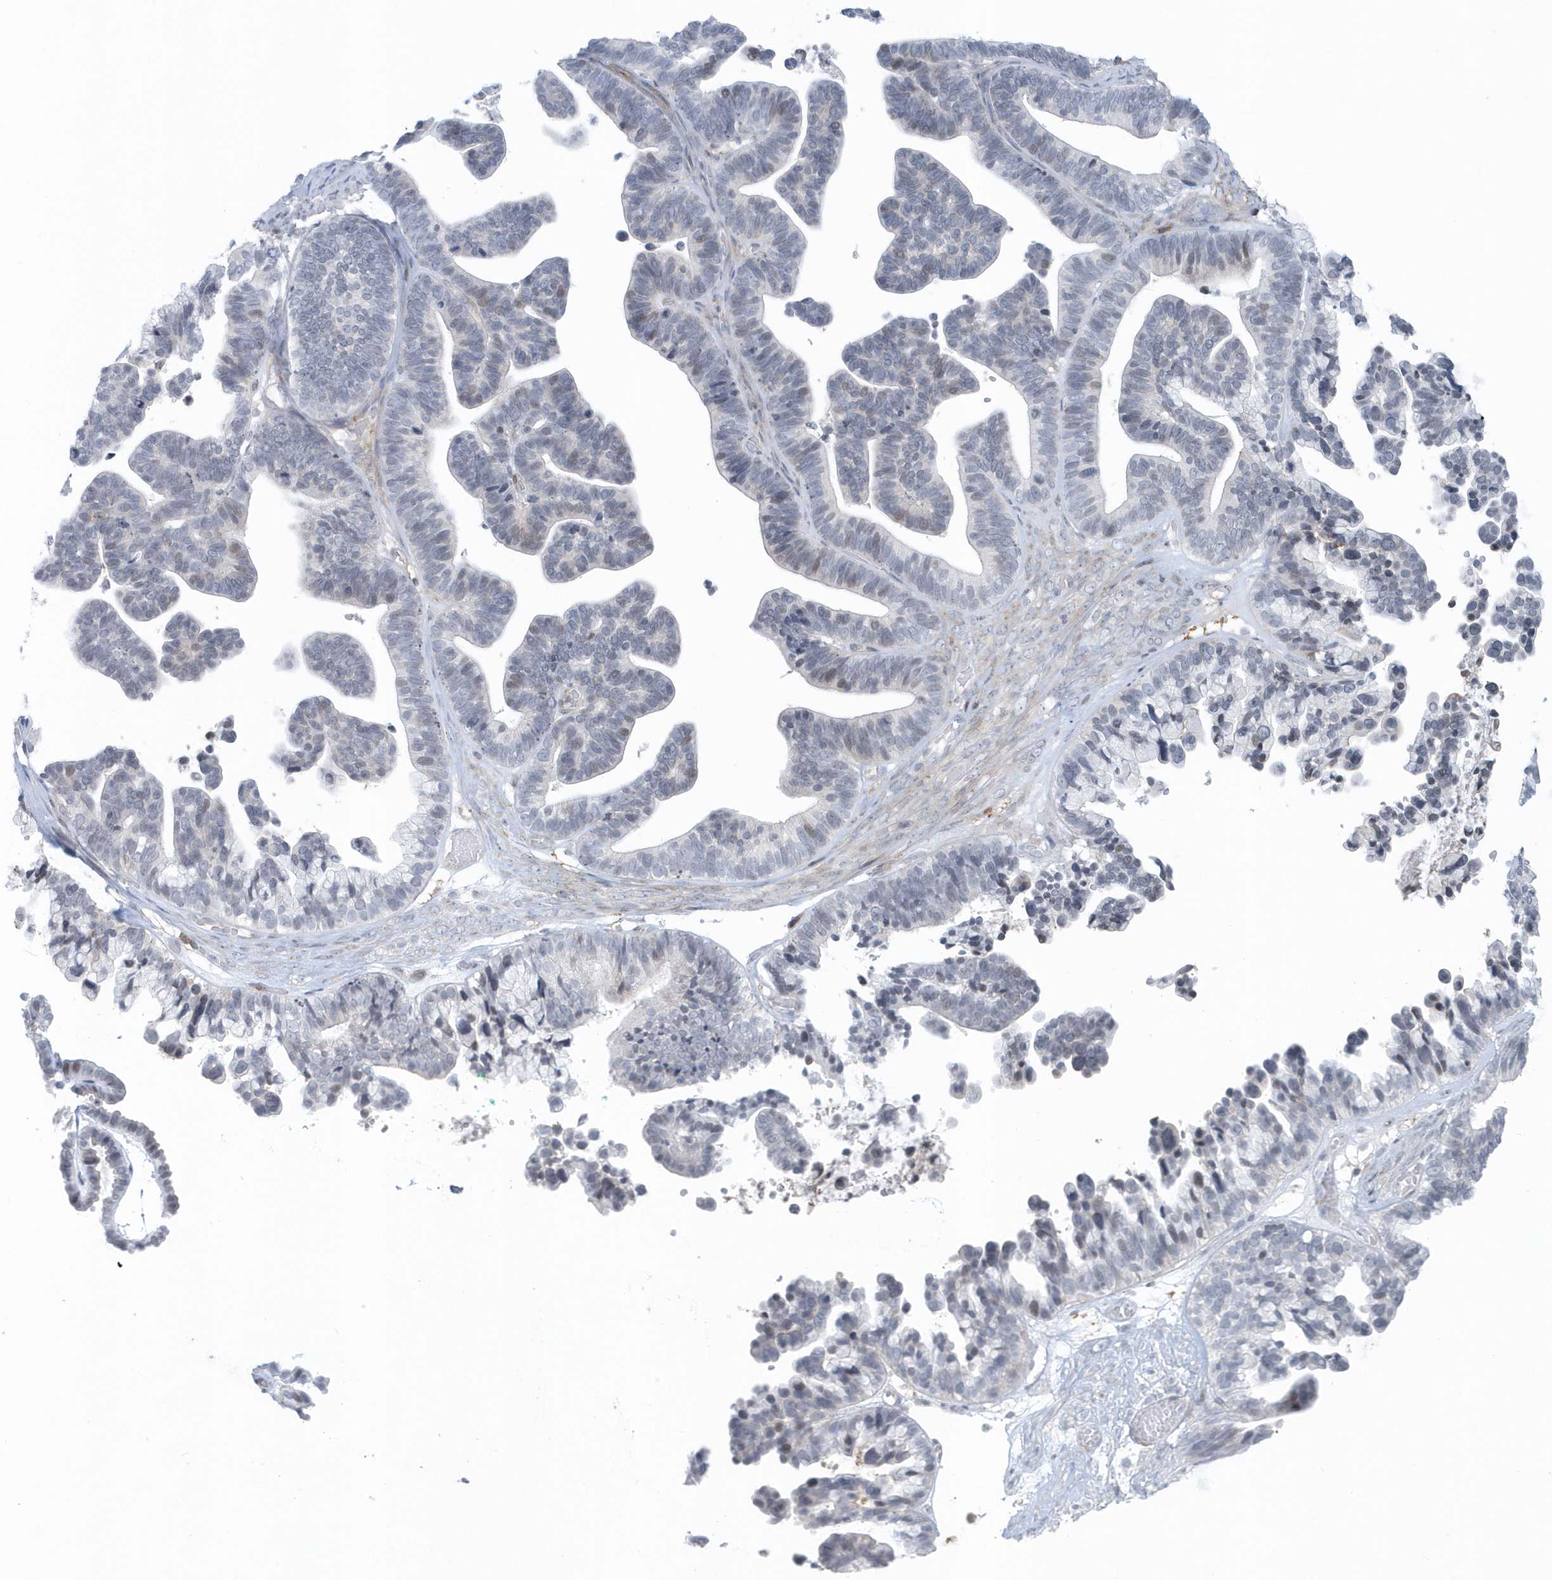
{"staining": {"intensity": "weak", "quantity": "<25%", "location": "nuclear"}, "tissue": "ovarian cancer", "cell_type": "Tumor cells", "image_type": "cancer", "snomed": [{"axis": "morphology", "description": "Cystadenocarcinoma, serous, NOS"}, {"axis": "topography", "description": "Ovary"}], "caption": "Immunohistochemistry (IHC) histopathology image of ovarian serous cystadenocarcinoma stained for a protein (brown), which displays no expression in tumor cells.", "gene": "CACNB2", "patient": {"sex": "female", "age": 56}}